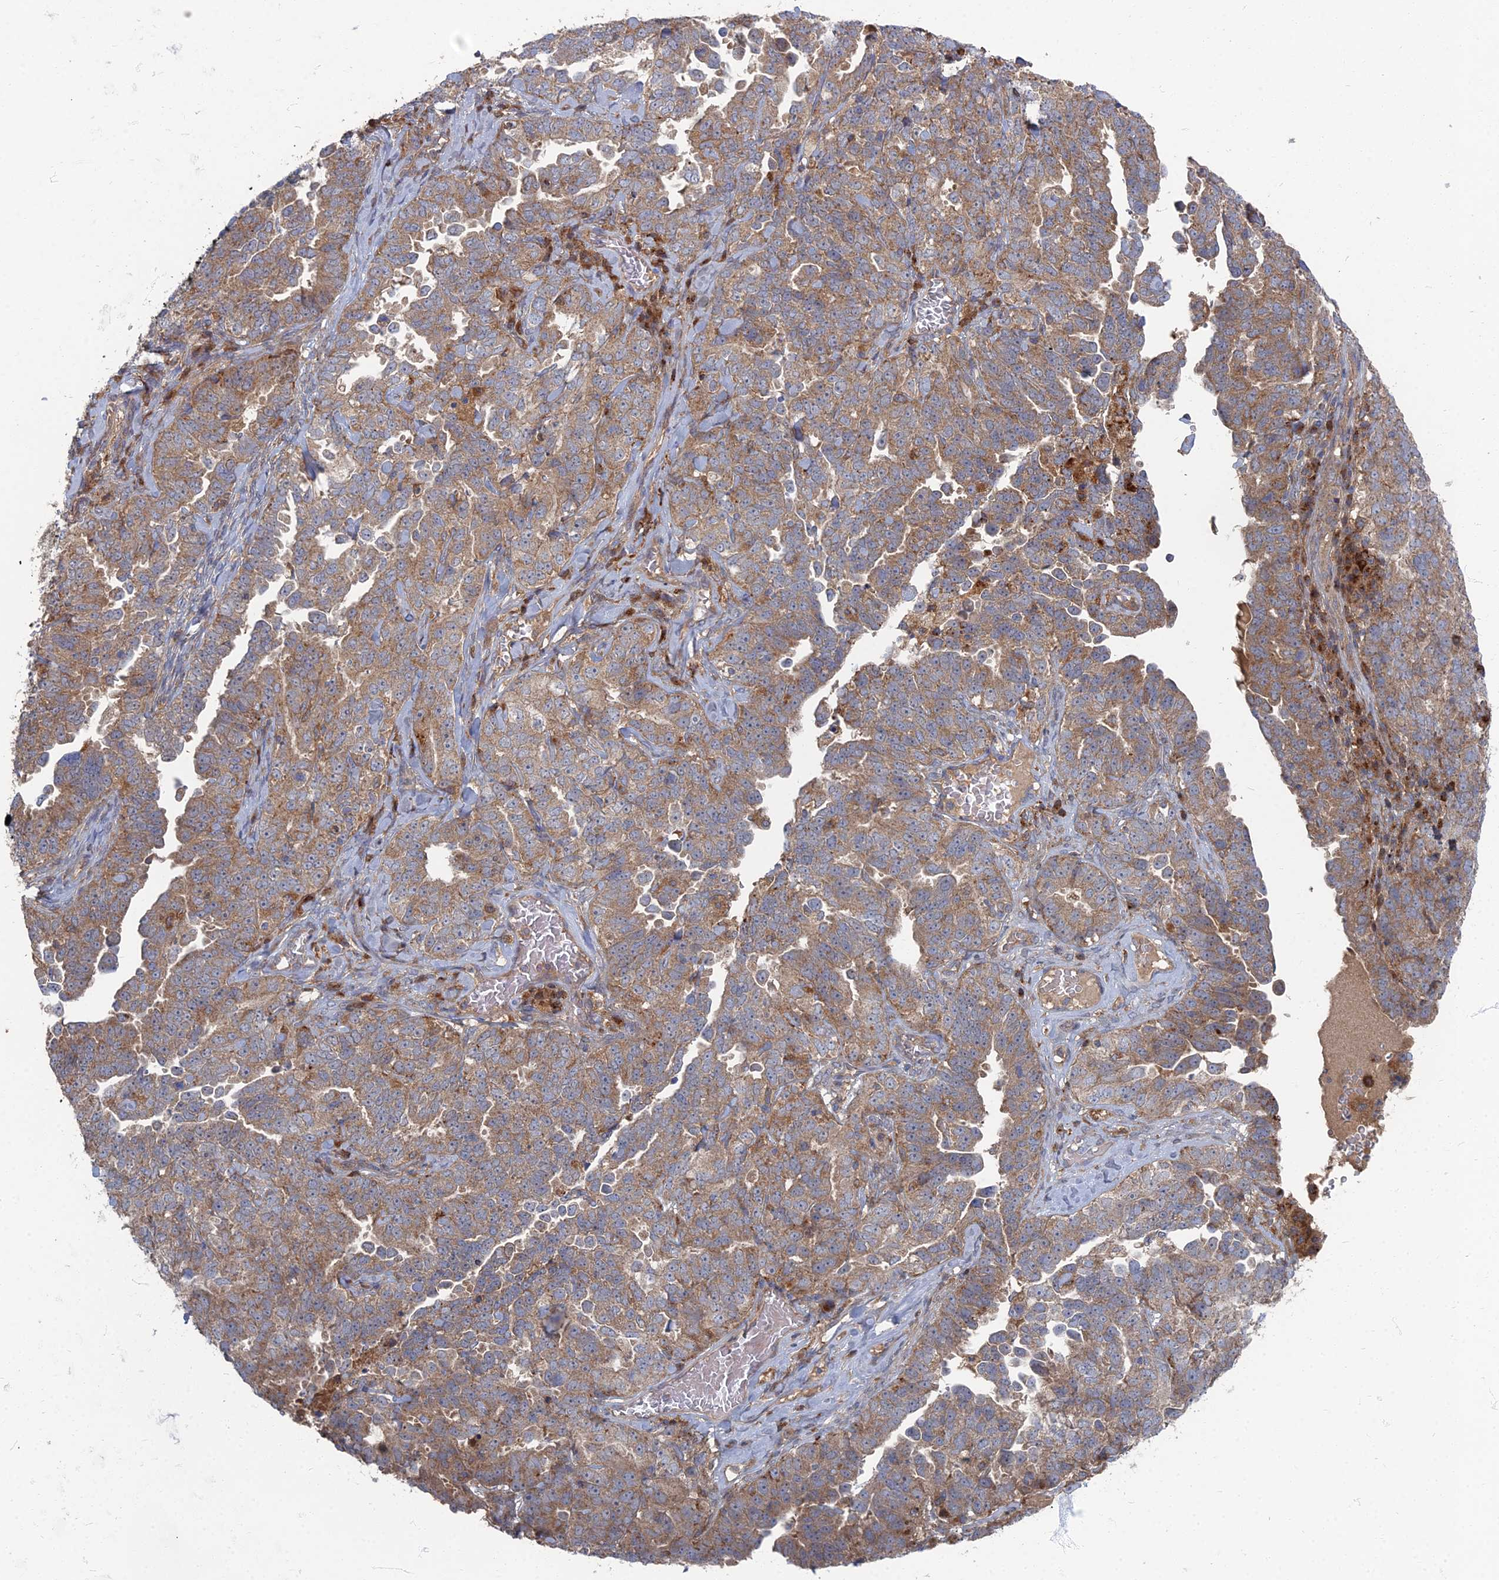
{"staining": {"intensity": "moderate", "quantity": ">75%", "location": "cytoplasmic/membranous"}, "tissue": "ovarian cancer", "cell_type": "Tumor cells", "image_type": "cancer", "snomed": [{"axis": "morphology", "description": "Carcinoma, endometroid"}, {"axis": "topography", "description": "Ovary"}], "caption": "Approximately >75% of tumor cells in ovarian cancer demonstrate moderate cytoplasmic/membranous protein positivity as visualized by brown immunohistochemical staining.", "gene": "PPCDC", "patient": {"sex": "female", "age": 62}}